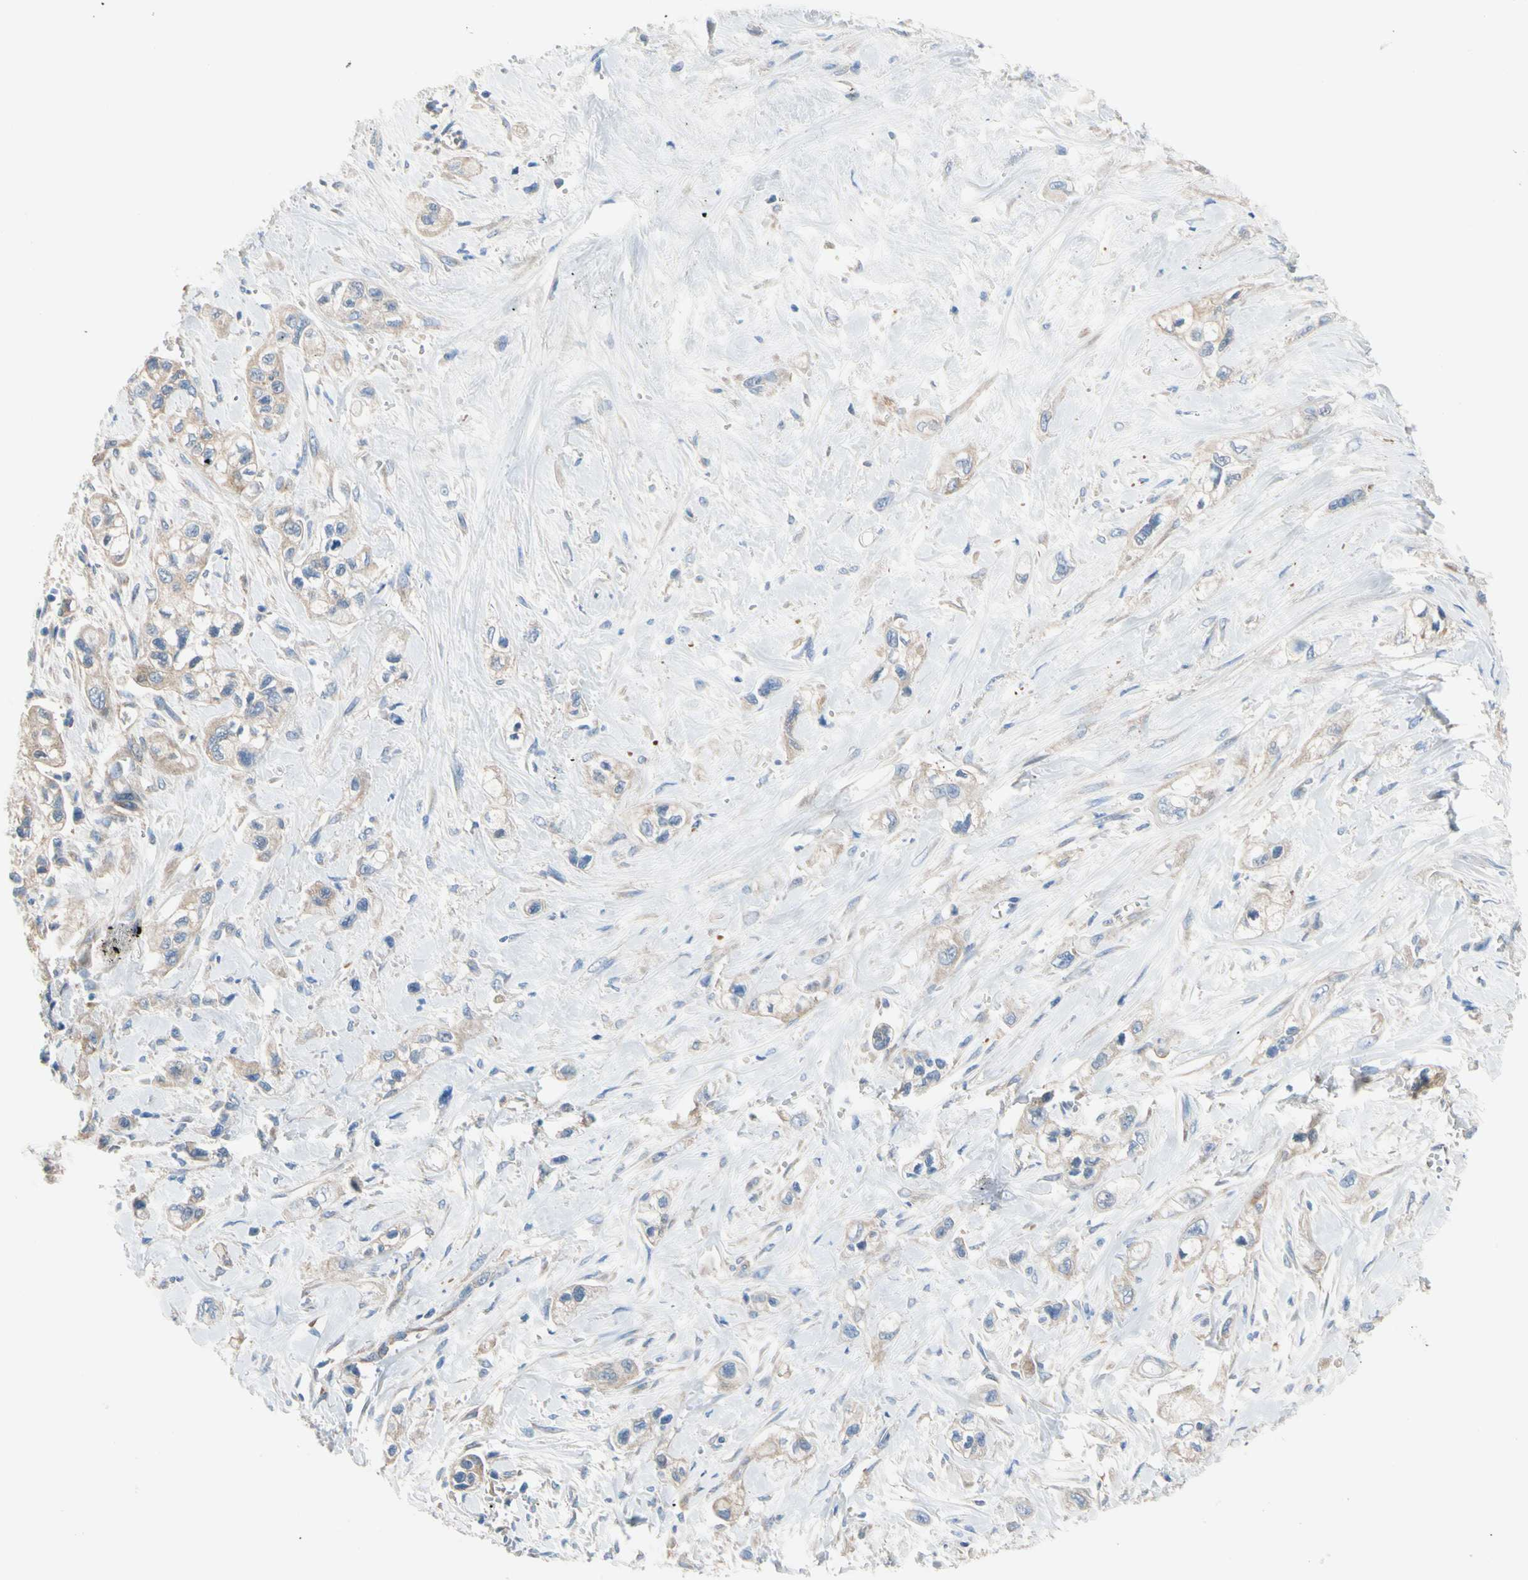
{"staining": {"intensity": "weak", "quantity": ">75%", "location": "cytoplasmic/membranous"}, "tissue": "pancreatic cancer", "cell_type": "Tumor cells", "image_type": "cancer", "snomed": [{"axis": "morphology", "description": "Adenocarcinoma, NOS"}, {"axis": "topography", "description": "Pancreas"}], "caption": "Pancreatic cancer tissue displays weak cytoplasmic/membranous staining in about >75% of tumor cells, visualized by immunohistochemistry.", "gene": "GPHN", "patient": {"sex": "male", "age": 74}}